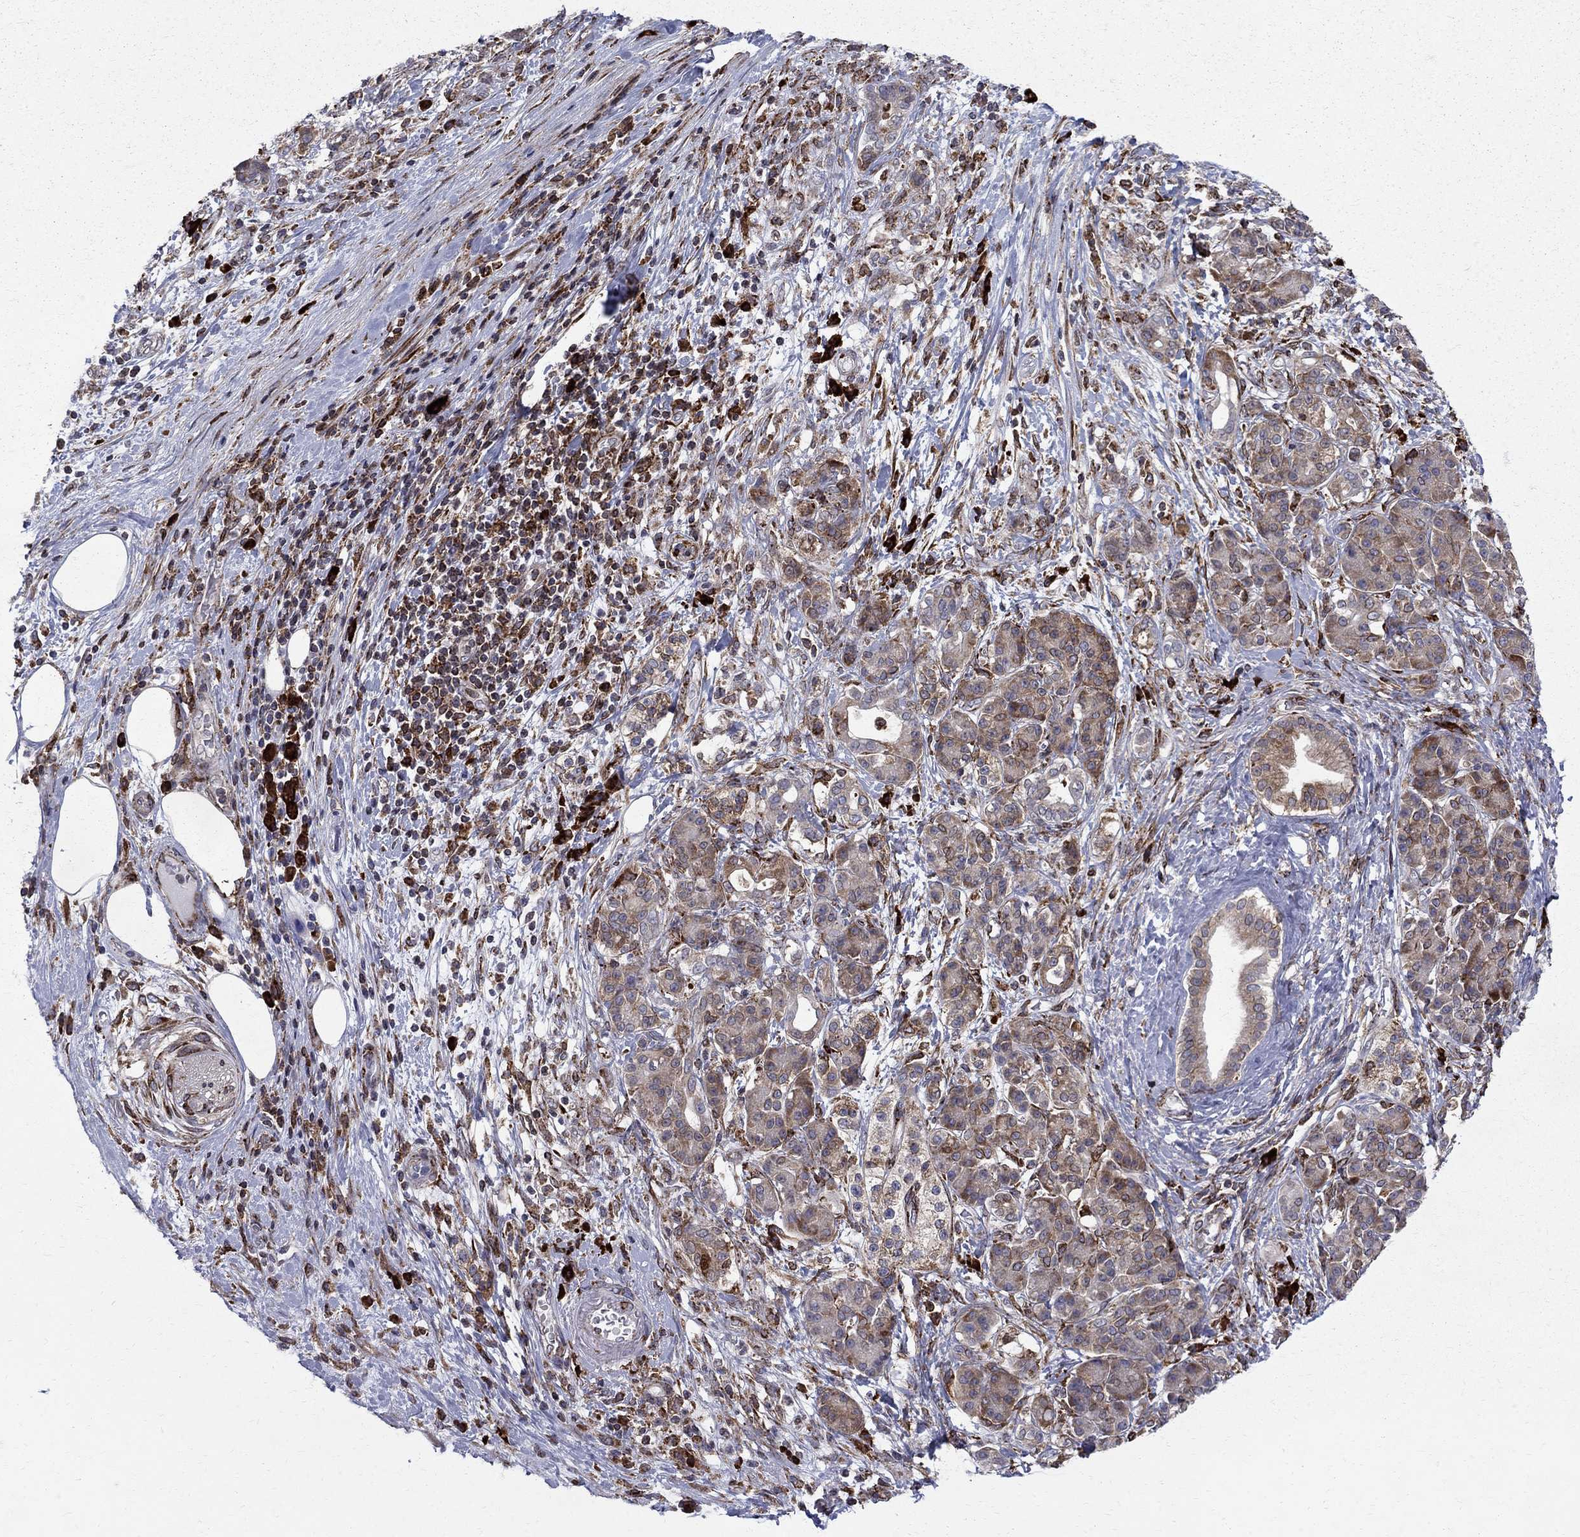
{"staining": {"intensity": "moderate", "quantity": "<25%", "location": "cytoplasmic/membranous,nuclear"}, "tissue": "pancreatic cancer", "cell_type": "Tumor cells", "image_type": "cancer", "snomed": [{"axis": "morphology", "description": "Adenocarcinoma, NOS"}, {"axis": "topography", "description": "Pancreas"}], "caption": "IHC histopathology image of human pancreatic cancer (adenocarcinoma) stained for a protein (brown), which demonstrates low levels of moderate cytoplasmic/membranous and nuclear positivity in about <25% of tumor cells.", "gene": "CAB39L", "patient": {"sex": "female", "age": 73}}